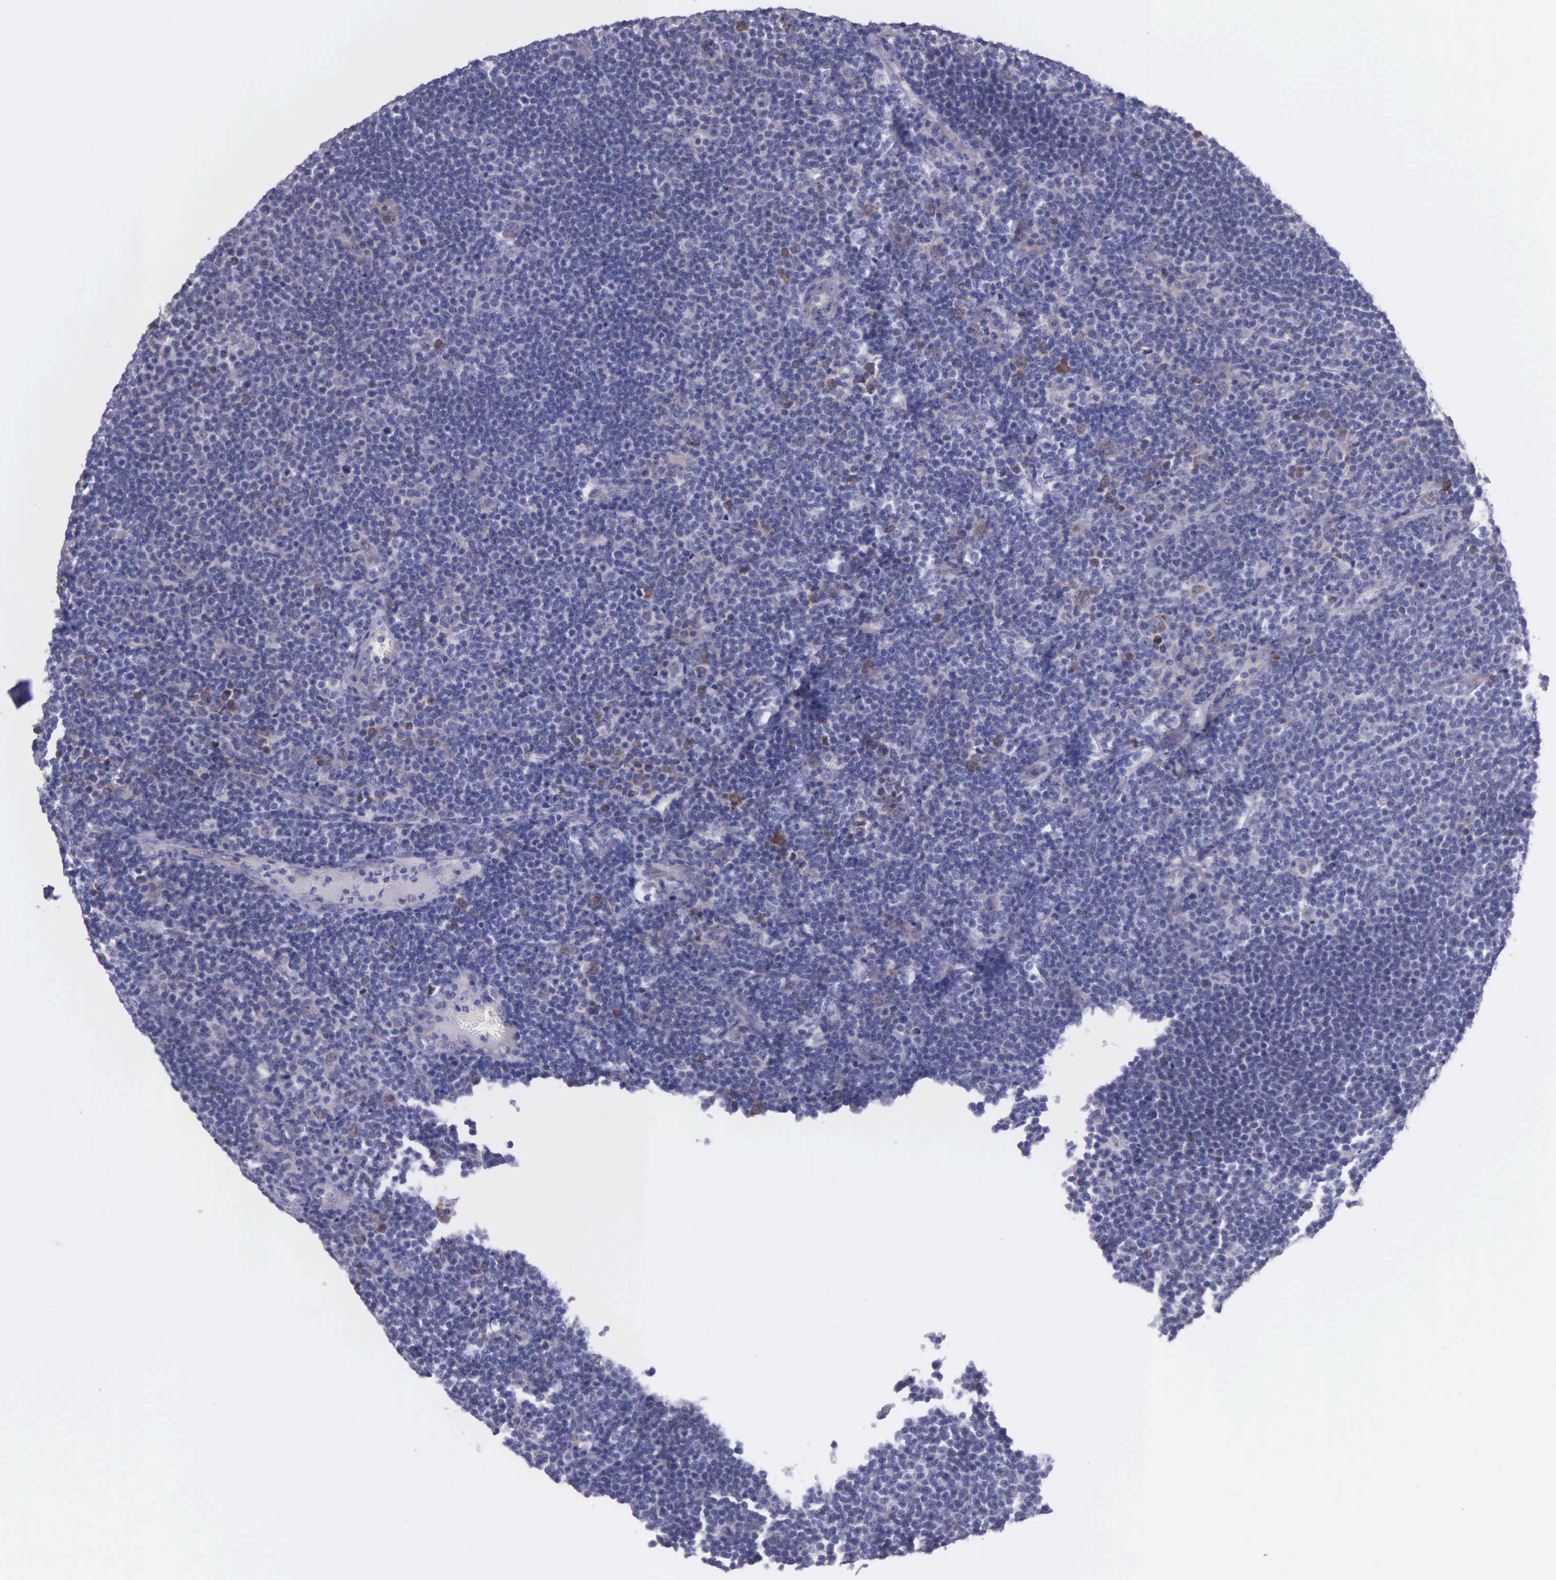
{"staining": {"intensity": "weak", "quantity": "<25%", "location": "cytoplasmic/membranous"}, "tissue": "lymphoma", "cell_type": "Tumor cells", "image_type": "cancer", "snomed": [{"axis": "morphology", "description": "Malignant lymphoma, non-Hodgkin's type, Low grade"}, {"axis": "topography", "description": "Lymph node"}], "caption": "Immunohistochemical staining of human lymphoma displays no significant positivity in tumor cells.", "gene": "ZC3H12B", "patient": {"sex": "male", "age": 74}}